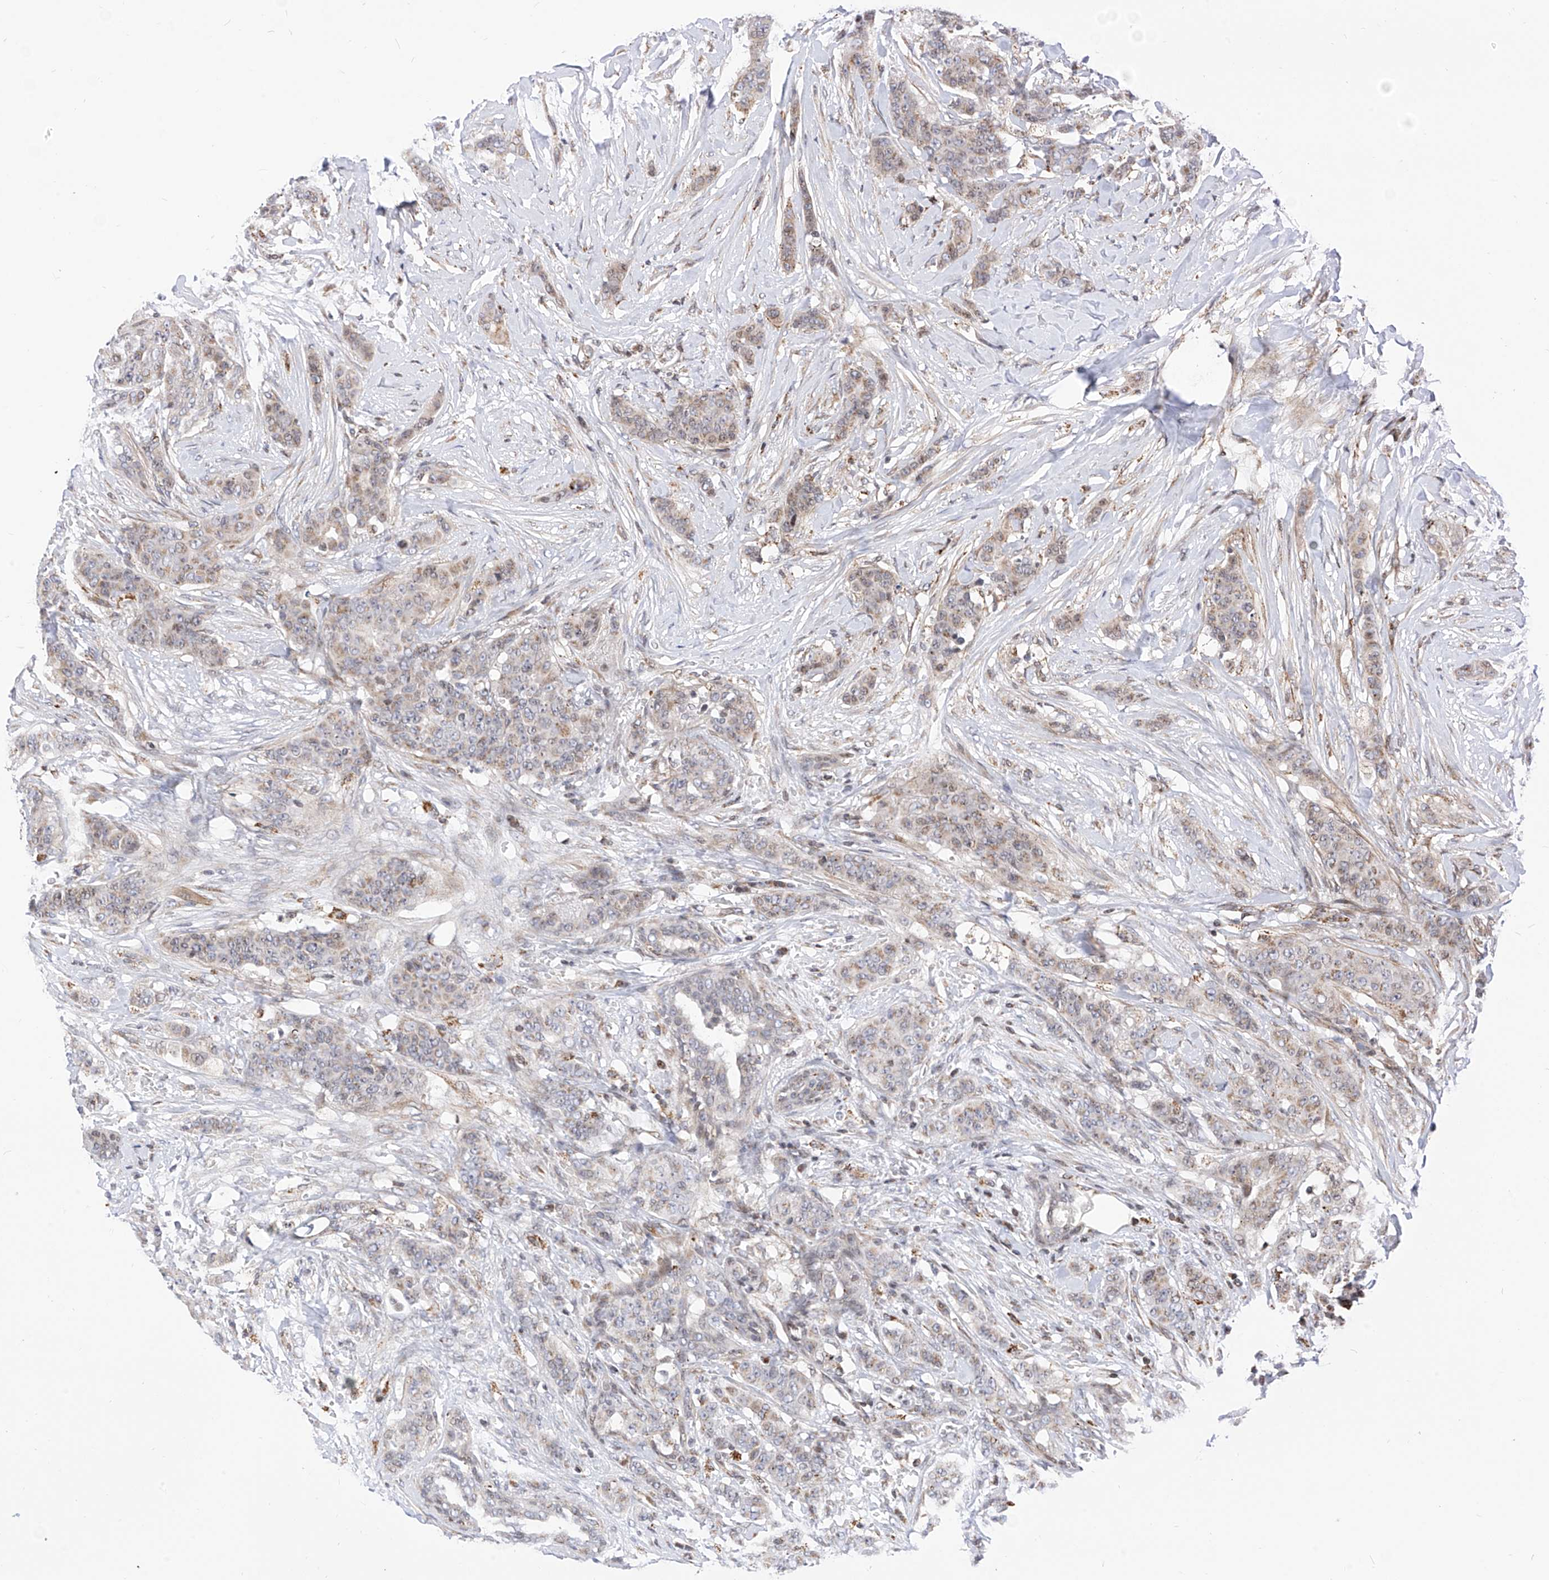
{"staining": {"intensity": "weak", "quantity": "25%-75%", "location": "cytoplasmic/membranous"}, "tissue": "breast cancer", "cell_type": "Tumor cells", "image_type": "cancer", "snomed": [{"axis": "morphology", "description": "Duct carcinoma"}, {"axis": "topography", "description": "Breast"}], "caption": "Tumor cells exhibit low levels of weak cytoplasmic/membranous expression in about 25%-75% of cells in infiltrating ductal carcinoma (breast).", "gene": "TTLL8", "patient": {"sex": "female", "age": 40}}